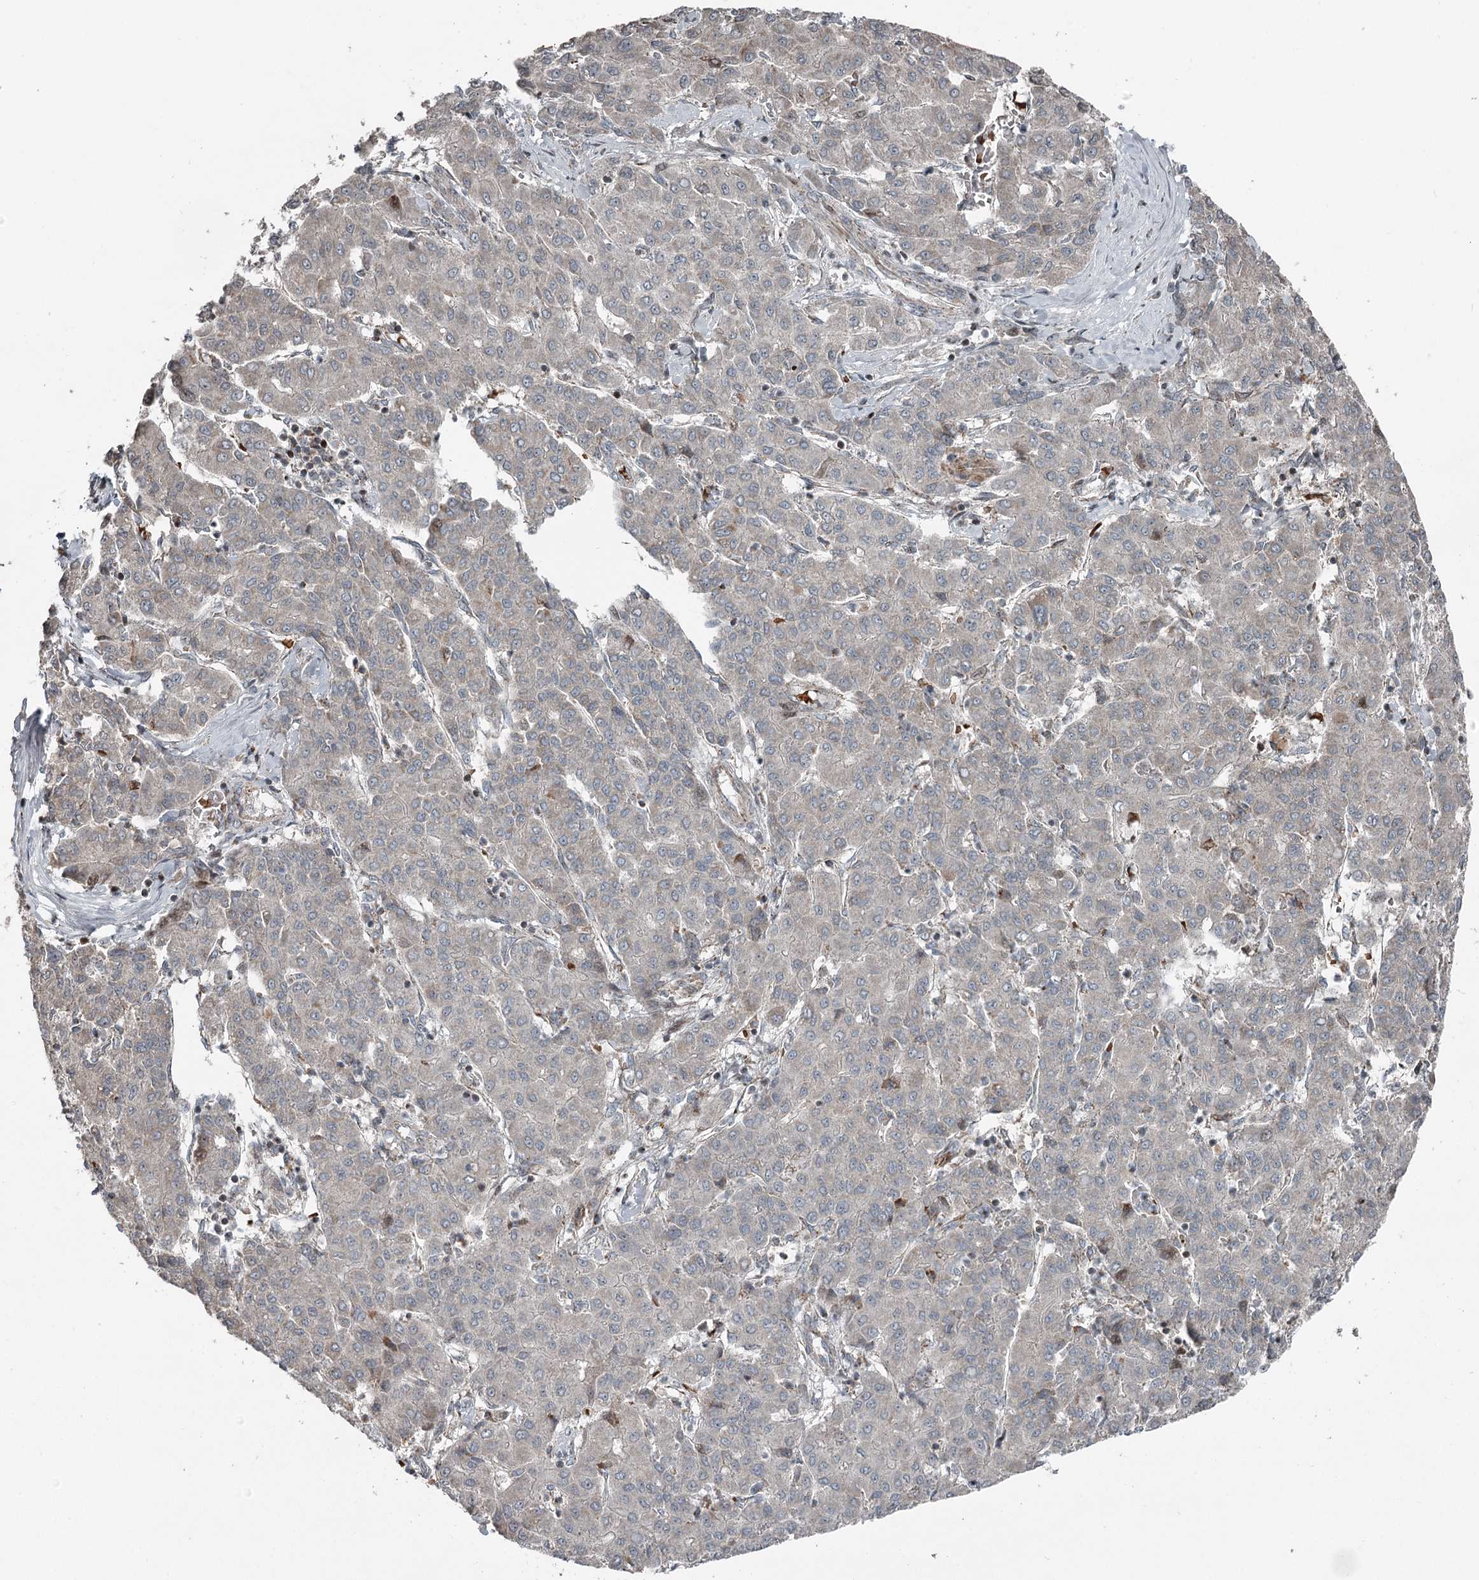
{"staining": {"intensity": "negative", "quantity": "none", "location": "none"}, "tissue": "liver cancer", "cell_type": "Tumor cells", "image_type": "cancer", "snomed": [{"axis": "morphology", "description": "Carcinoma, Hepatocellular, NOS"}, {"axis": "topography", "description": "Liver"}], "caption": "High power microscopy histopathology image of an immunohistochemistry micrograph of liver cancer, revealing no significant expression in tumor cells. (Immunohistochemistry, brightfield microscopy, high magnification).", "gene": "RASSF8", "patient": {"sex": "male", "age": 65}}